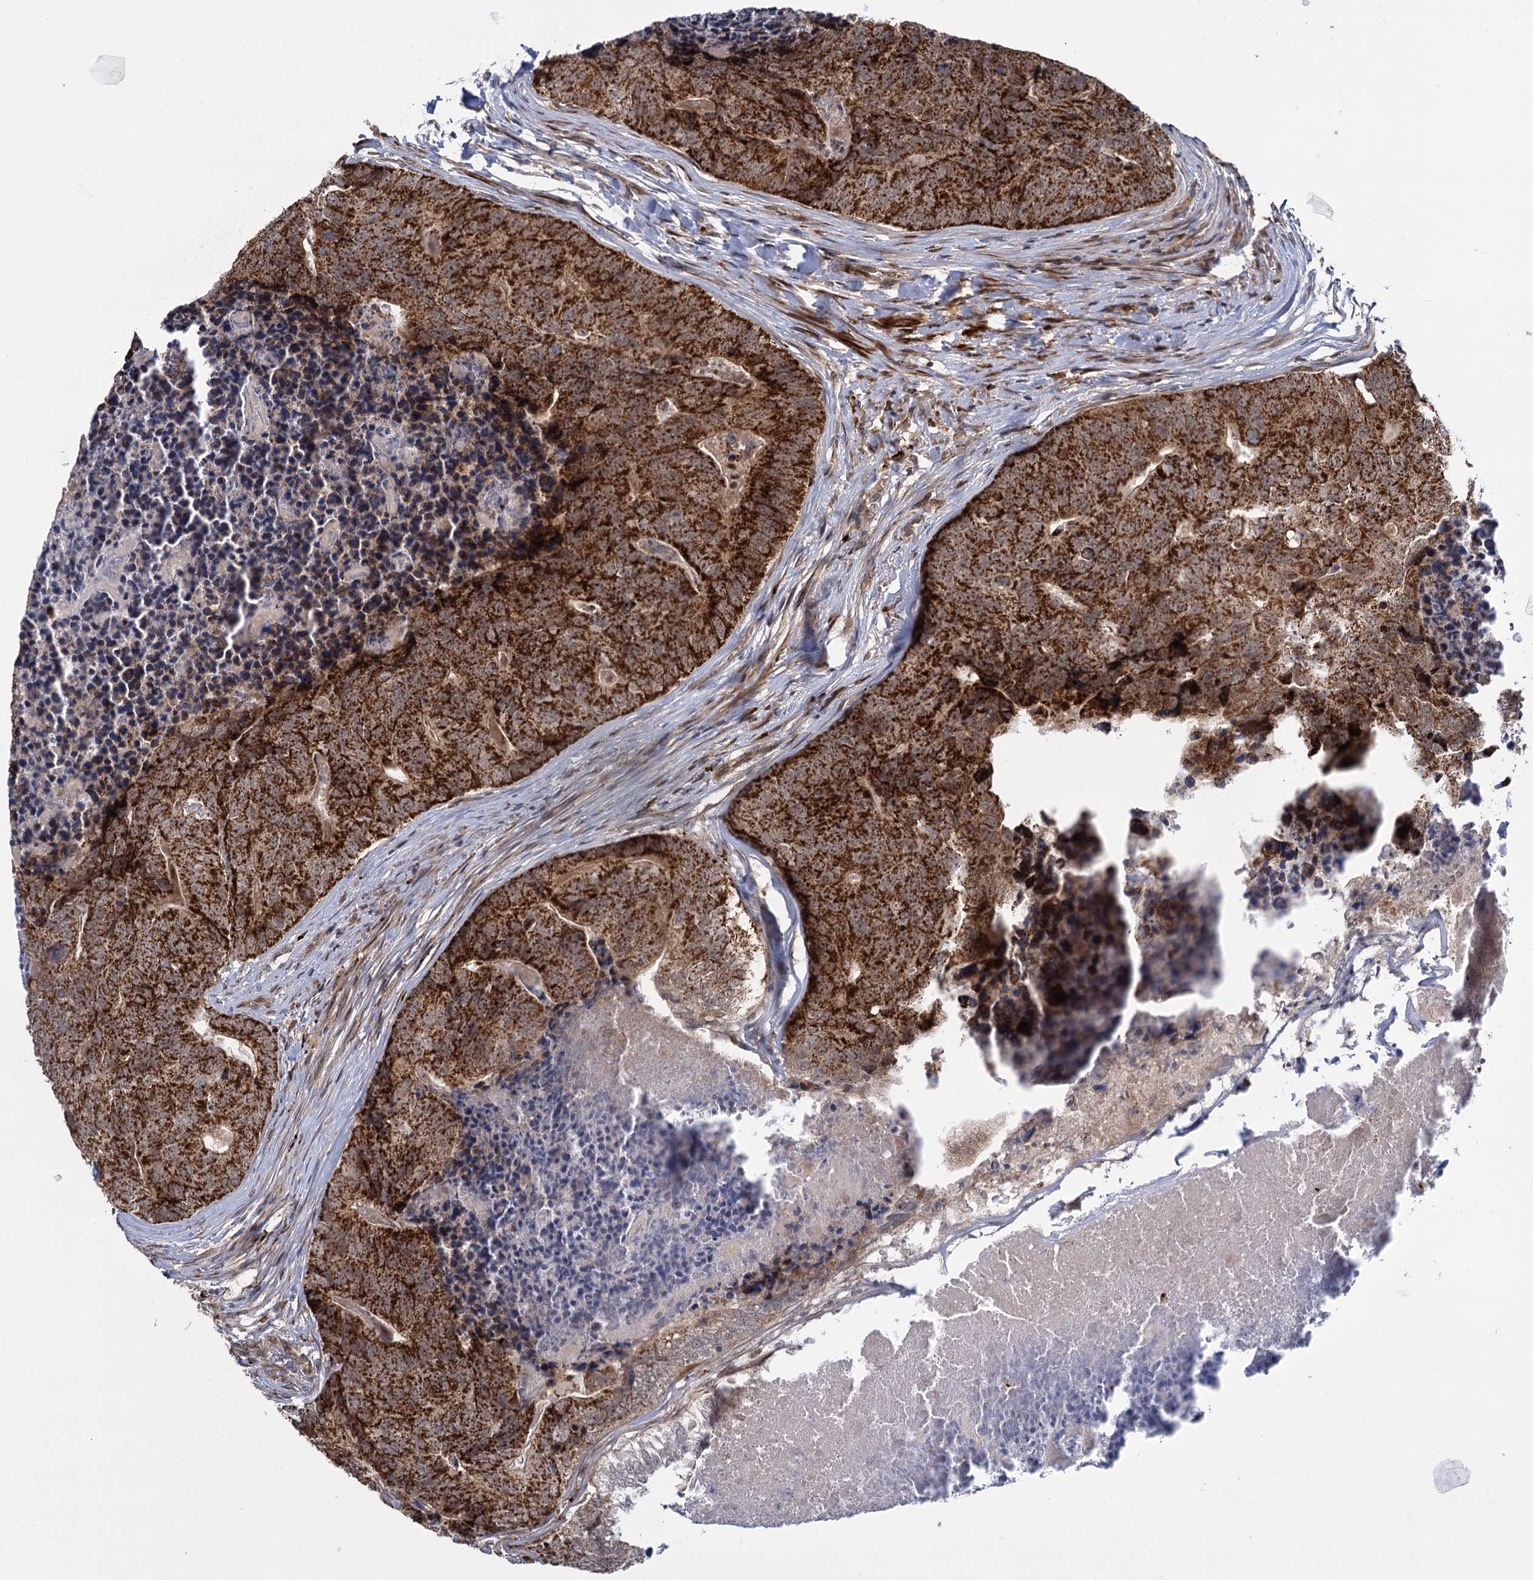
{"staining": {"intensity": "strong", "quantity": ">75%", "location": "cytoplasmic/membranous"}, "tissue": "colorectal cancer", "cell_type": "Tumor cells", "image_type": "cancer", "snomed": [{"axis": "morphology", "description": "Adenocarcinoma, NOS"}, {"axis": "topography", "description": "Colon"}], "caption": "About >75% of tumor cells in human colorectal cancer (adenocarcinoma) exhibit strong cytoplasmic/membranous protein staining as visualized by brown immunohistochemical staining.", "gene": "GAL3ST4", "patient": {"sex": "female", "age": 67}}